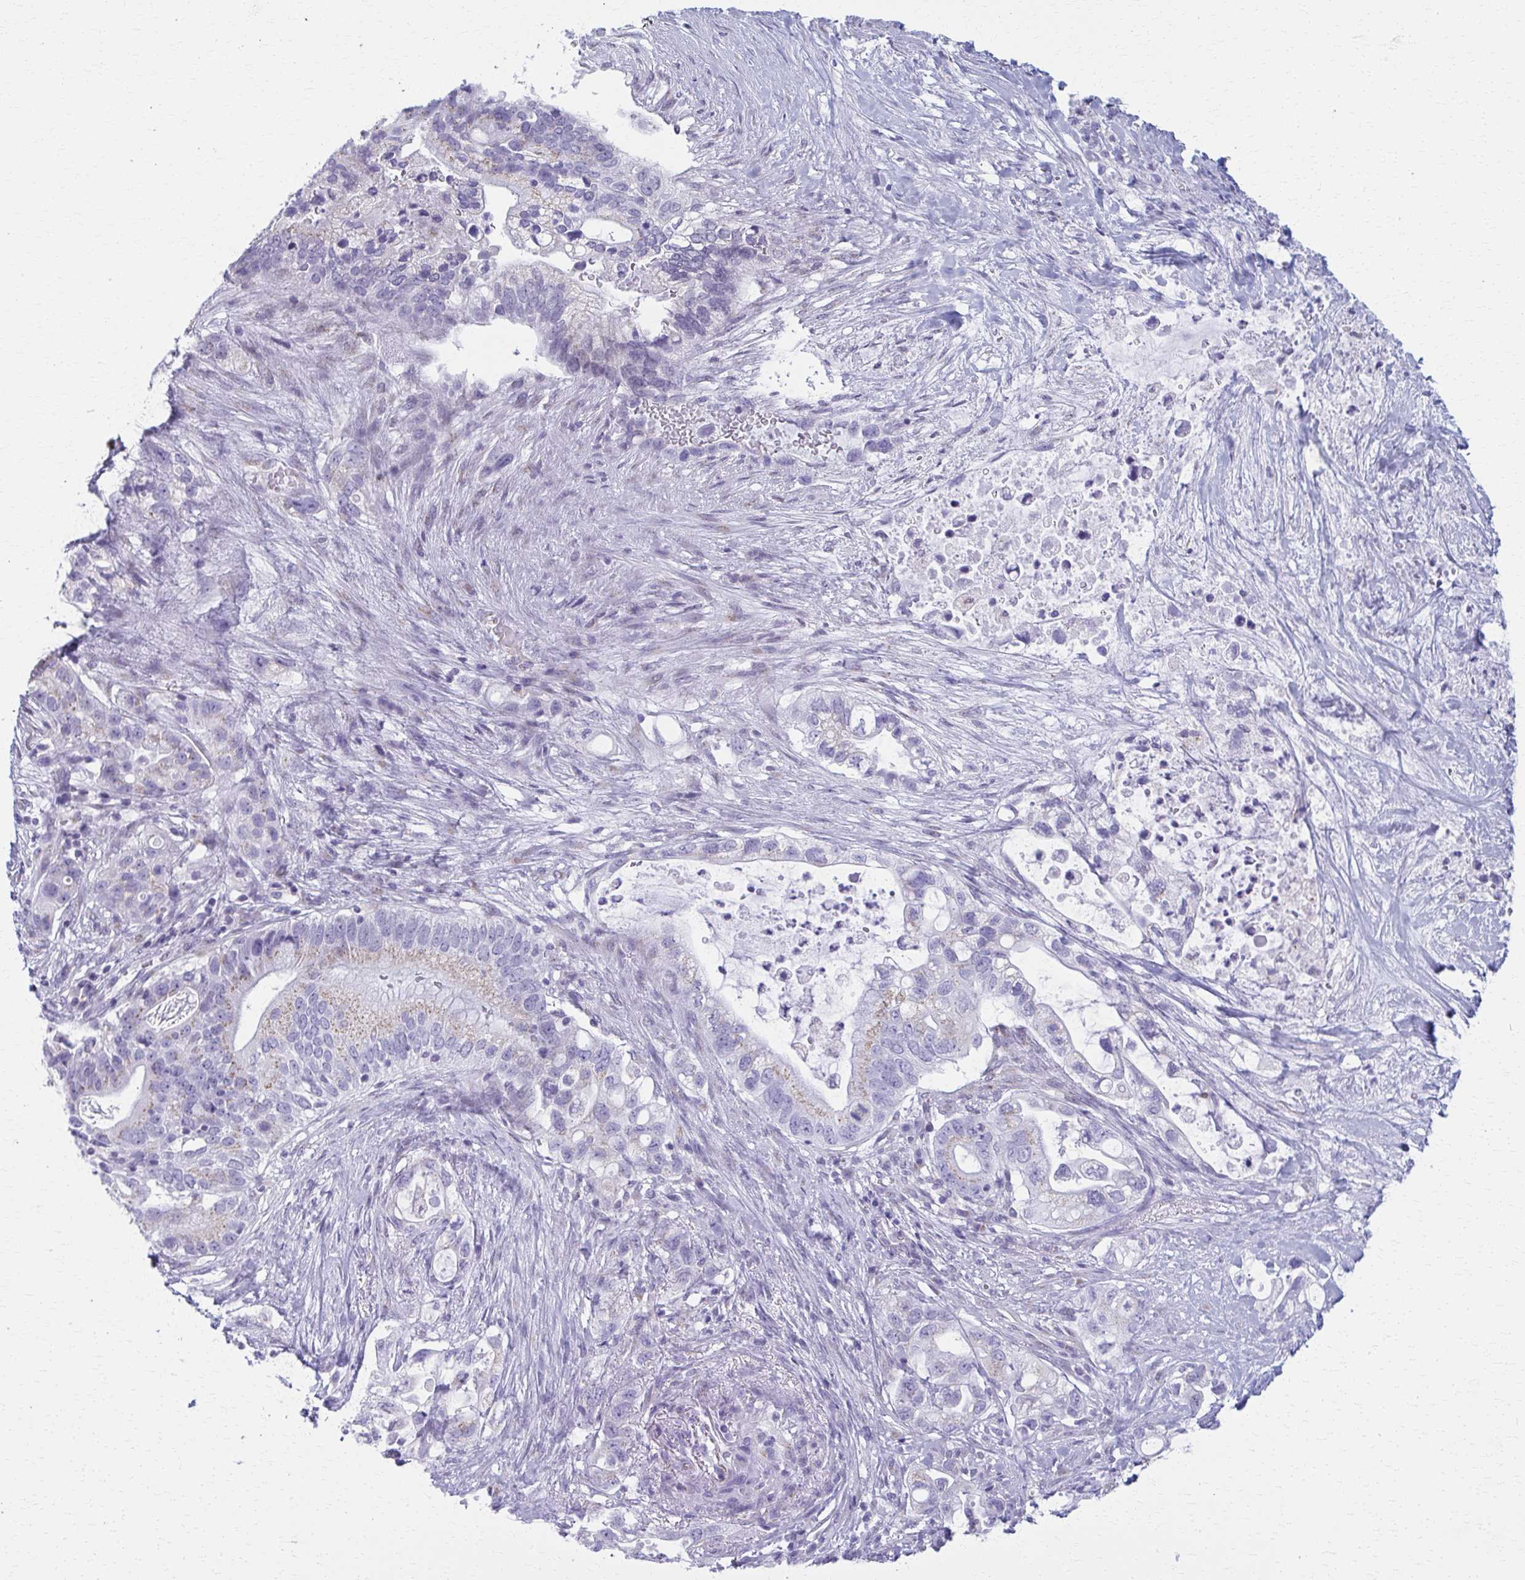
{"staining": {"intensity": "weak", "quantity": "25%-75%", "location": "cytoplasmic/membranous"}, "tissue": "pancreatic cancer", "cell_type": "Tumor cells", "image_type": "cancer", "snomed": [{"axis": "morphology", "description": "Adenocarcinoma, NOS"}, {"axis": "topography", "description": "Pancreas"}], "caption": "Immunohistochemical staining of human pancreatic cancer shows weak cytoplasmic/membranous protein expression in about 25%-75% of tumor cells.", "gene": "SCLY", "patient": {"sex": "female", "age": 72}}